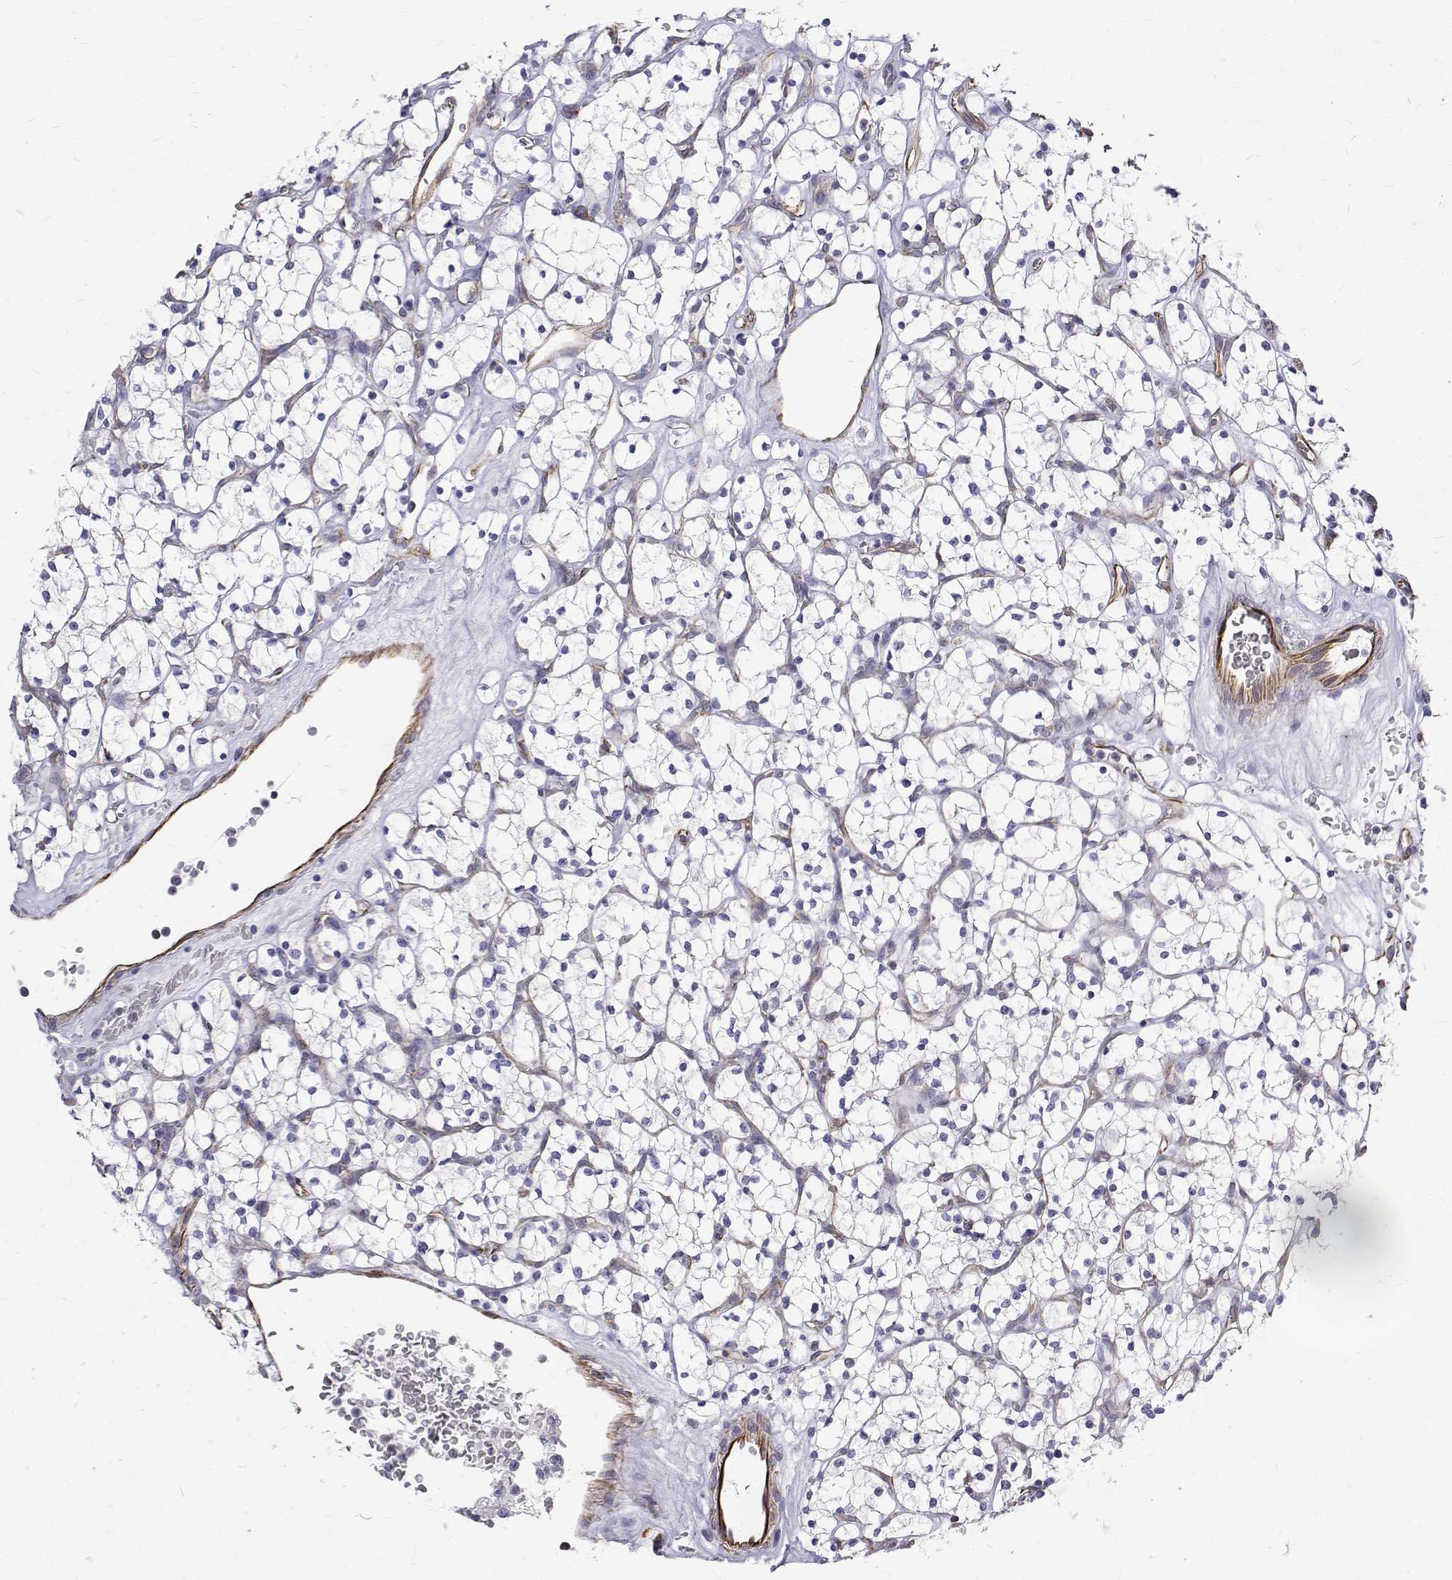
{"staining": {"intensity": "negative", "quantity": "none", "location": "none"}, "tissue": "renal cancer", "cell_type": "Tumor cells", "image_type": "cancer", "snomed": [{"axis": "morphology", "description": "Adenocarcinoma, NOS"}, {"axis": "topography", "description": "Kidney"}], "caption": "Micrograph shows no protein expression in tumor cells of renal adenocarcinoma tissue.", "gene": "OPRPN", "patient": {"sex": "female", "age": 64}}